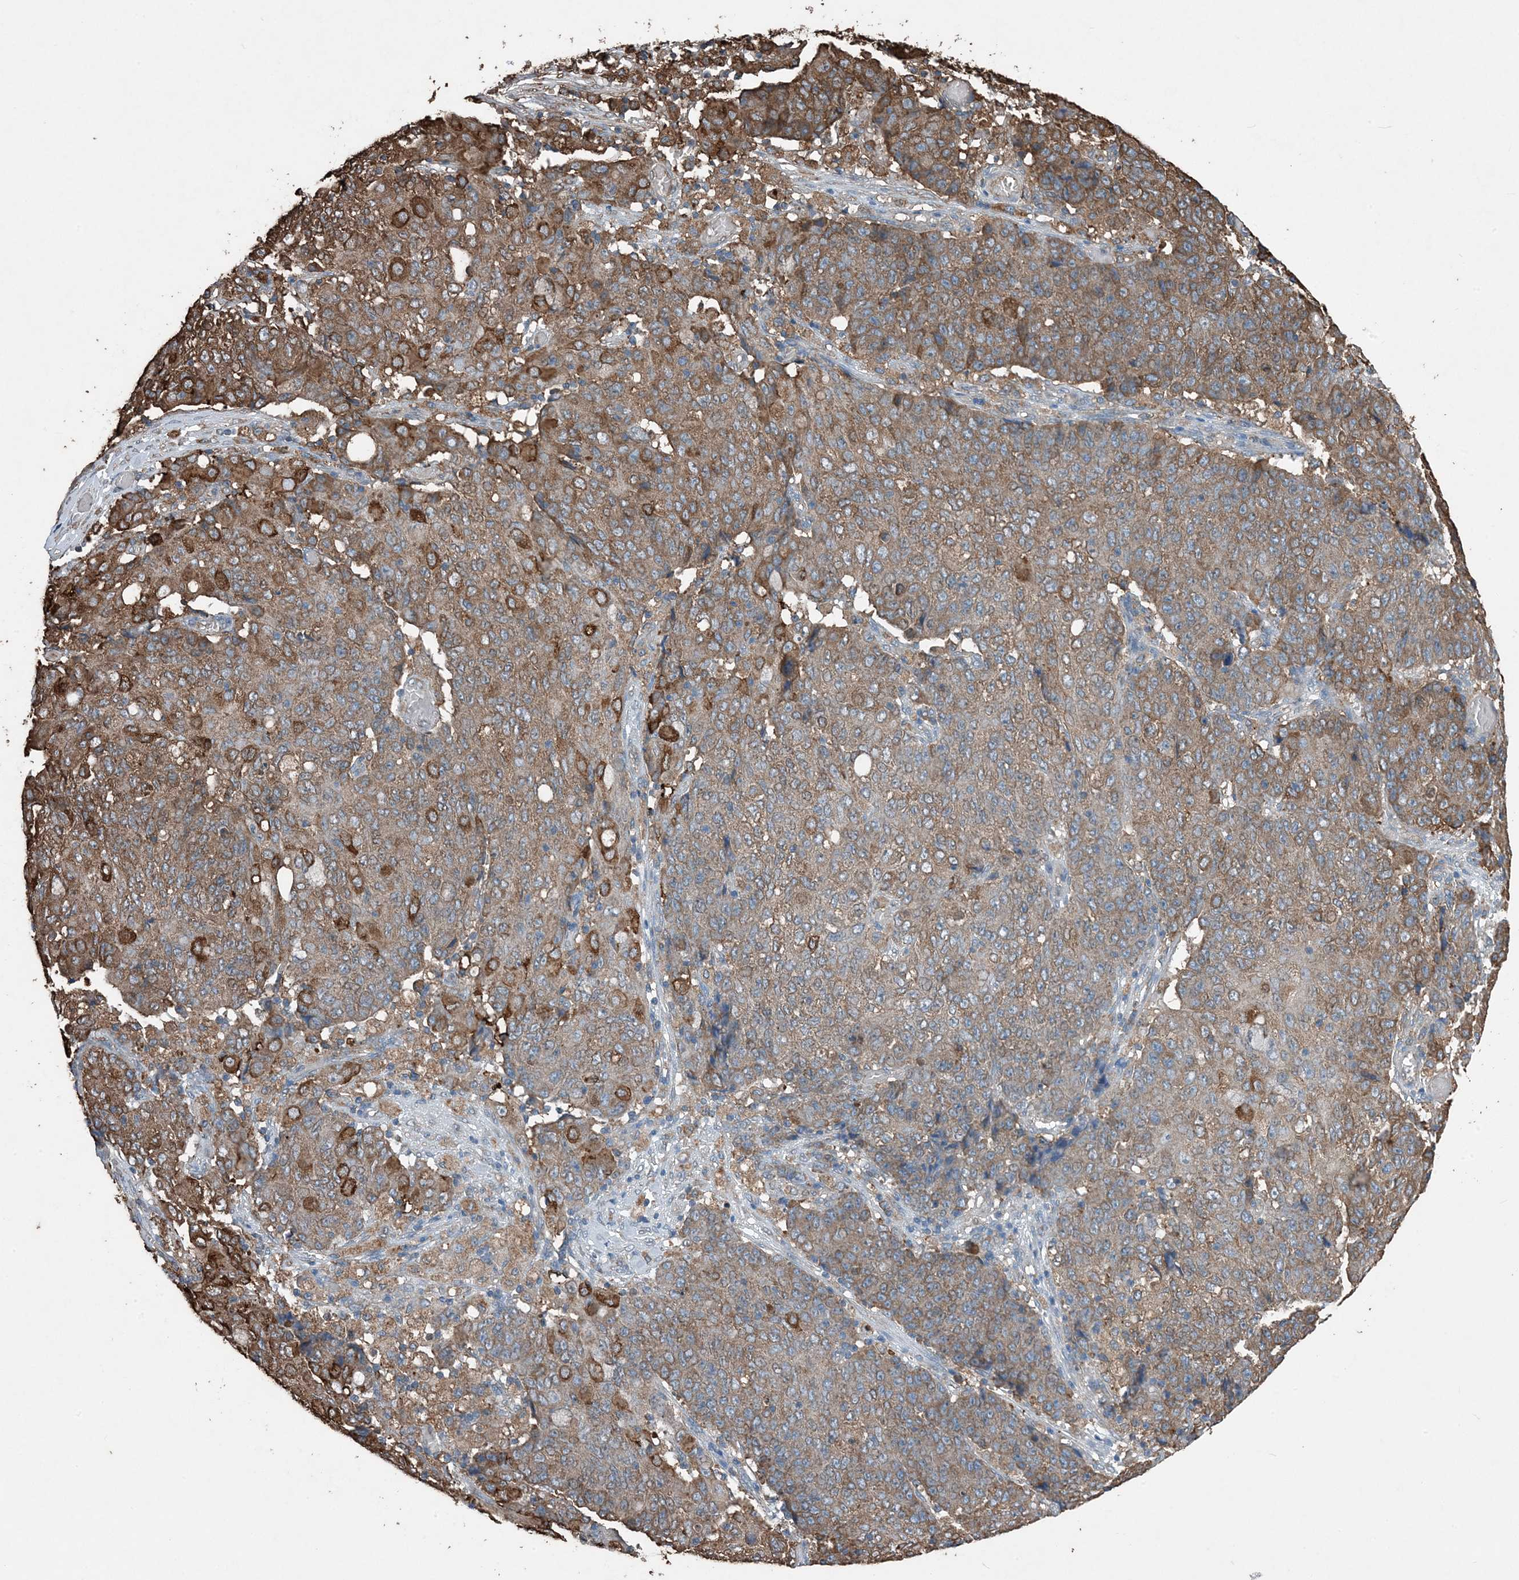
{"staining": {"intensity": "strong", "quantity": ">75%", "location": "cytoplasmic/membranous"}, "tissue": "ovarian cancer", "cell_type": "Tumor cells", "image_type": "cancer", "snomed": [{"axis": "morphology", "description": "Carcinoma, endometroid"}, {"axis": "topography", "description": "Ovary"}], "caption": "Ovarian endometroid carcinoma was stained to show a protein in brown. There is high levels of strong cytoplasmic/membranous staining in approximately >75% of tumor cells.", "gene": "PDIA6", "patient": {"sex": "female", "age": 42}}